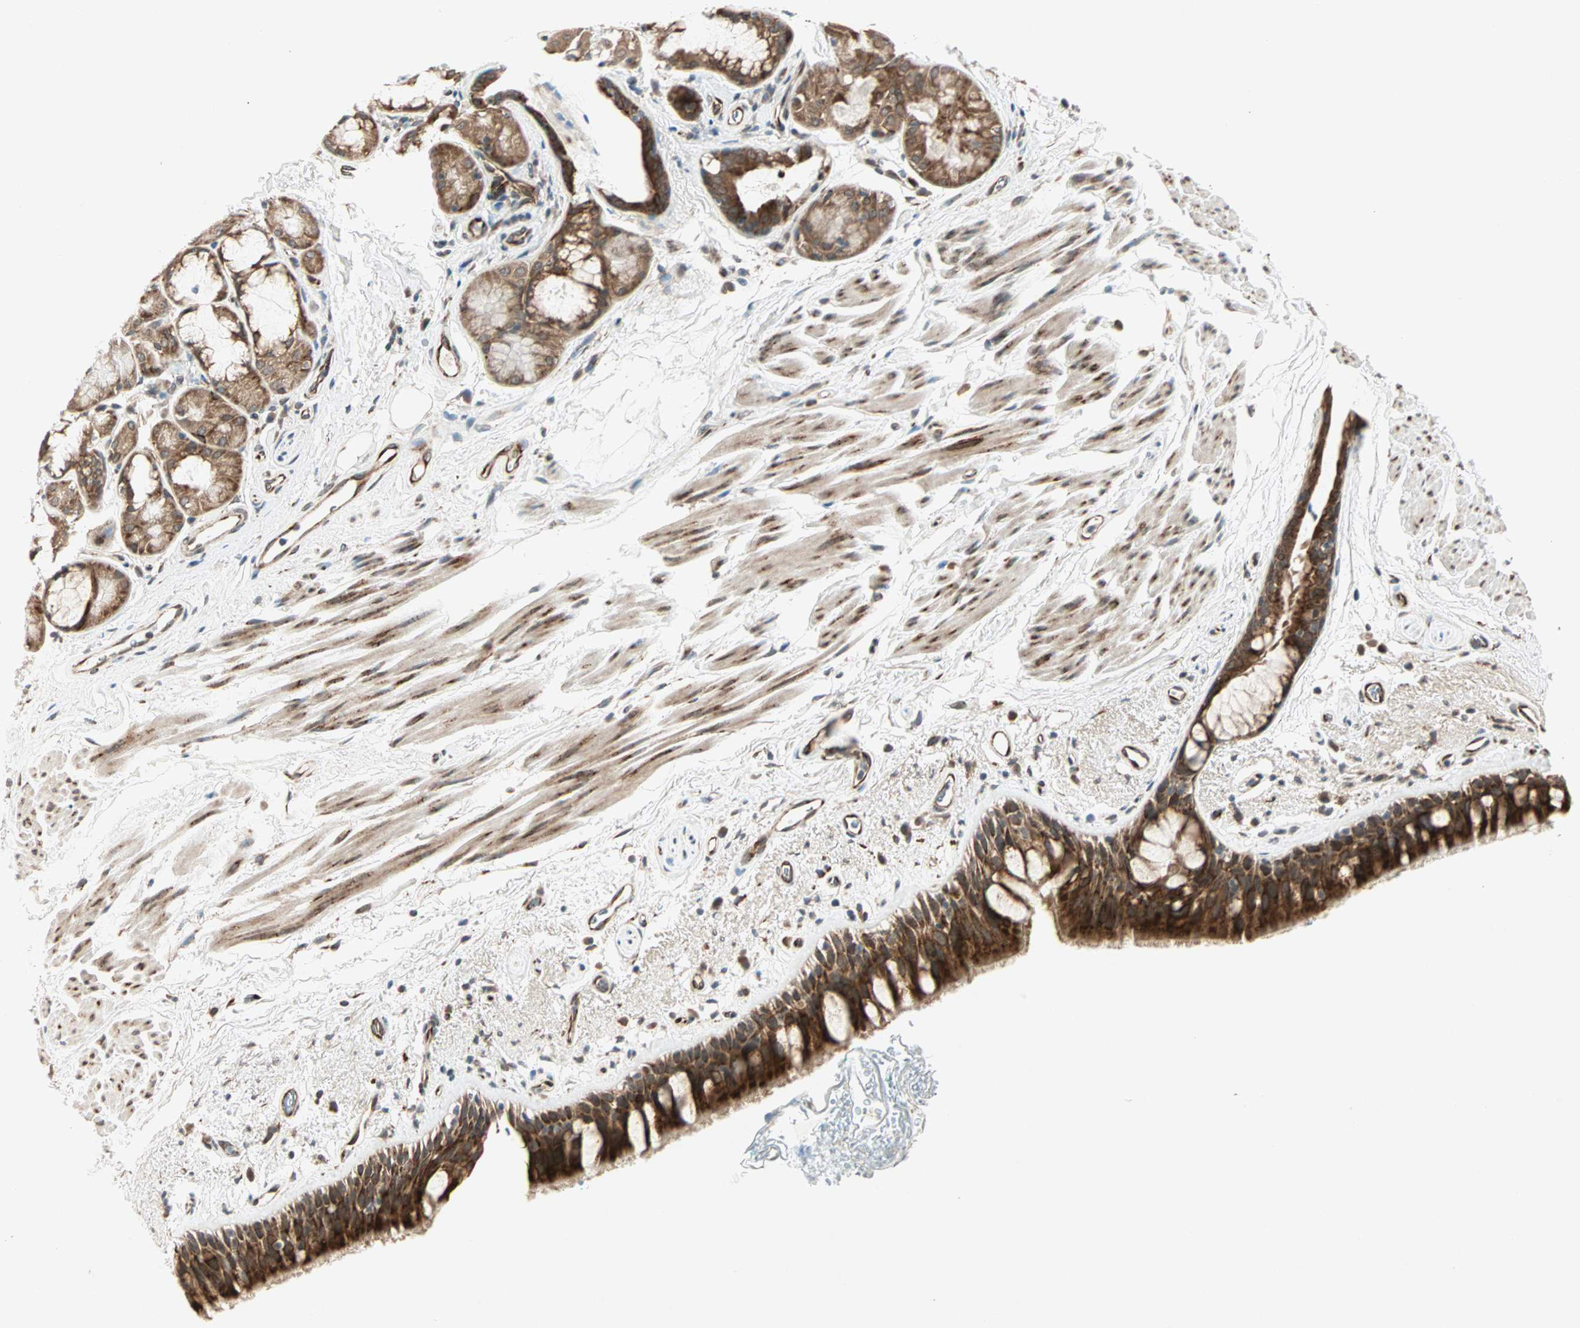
{"staining": {"intensity": "strong", "quantity": ">75%", "location": "cytoplasmic/membranous,nuclear"}, "tissue": "bronchus", "cell_type": "Respiratory epithelial cells", "image_type": "normal", "snomed": [{"axis": "morphology", "description": "Normal tissue, NOS"}, {"axis": "morphology", "description": "Adenocarcinoma, NOS"}, {"axis": "topography", "description": "Bronchus"}, {"axis": "topography", "description": "Lung"}], "caption": "Immunohistochemical staining of unremarkable human bronchus shows >75% levels of strong cytoplasmic/membranous,nuclear protein positivity in about >75% of respiratory epithelial cells. (IHC, brightfield microscopy, high magnification).", "gene": "ZNF37A", "patient": {"sex": "female", "age": 54}}